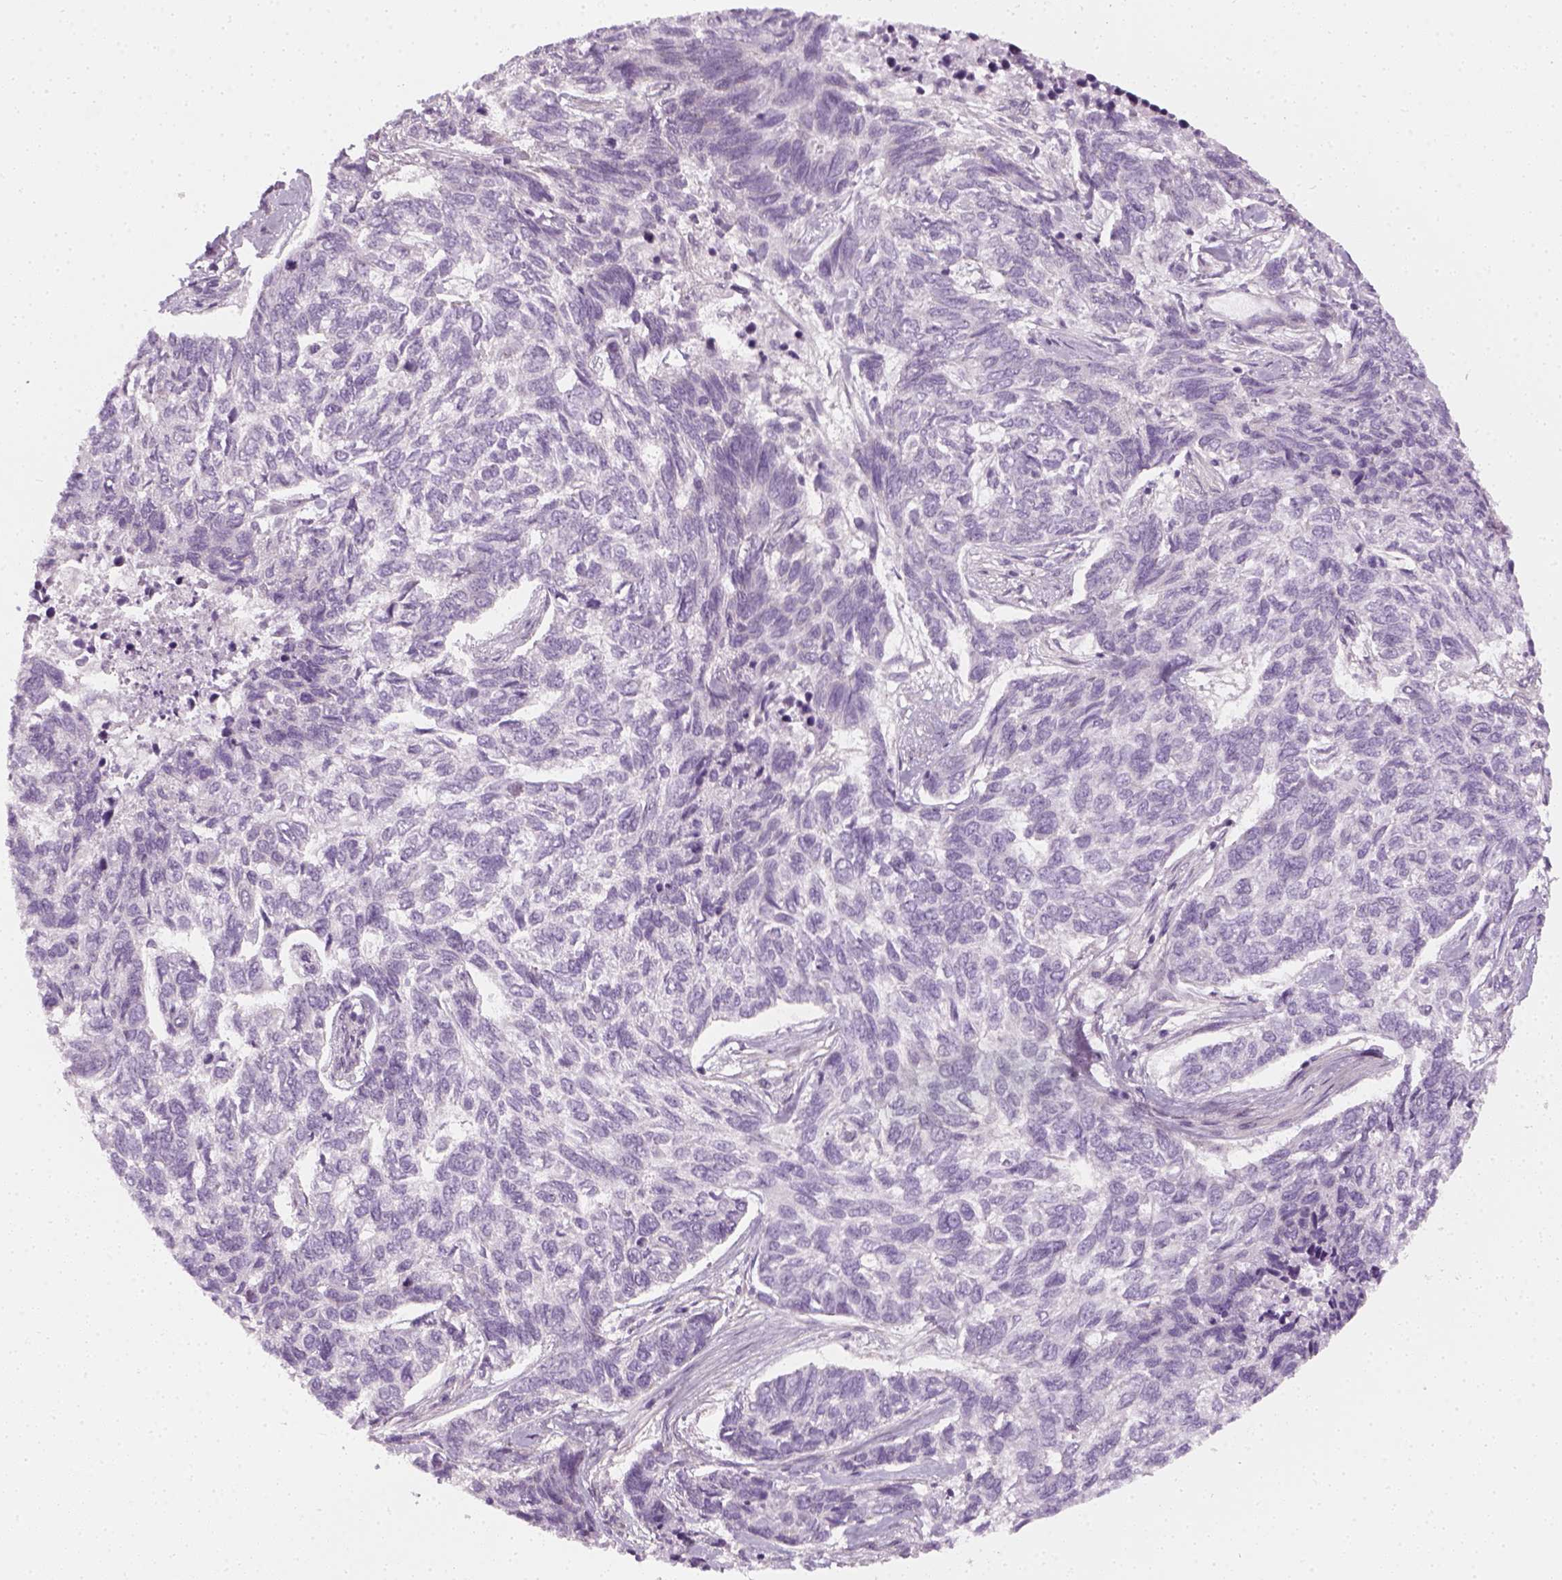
{"staining": {"intensity": "negative", "quantity": "none", "location": "none"}, "tissue": "skin cancer", "cell_type": "Tumor cells", "image_type": "cancer", "snomed": [{"axis": "morphology", "description": "Basal cell carcinoma"}, {"axis": "topography", "description": "Skin"}], "caption": "Tumor cells show no significant positivity in skin cancer (basal cell carcinoma).", "gene": "PRAME", "patient": {"sex": "female", "age": 65}}